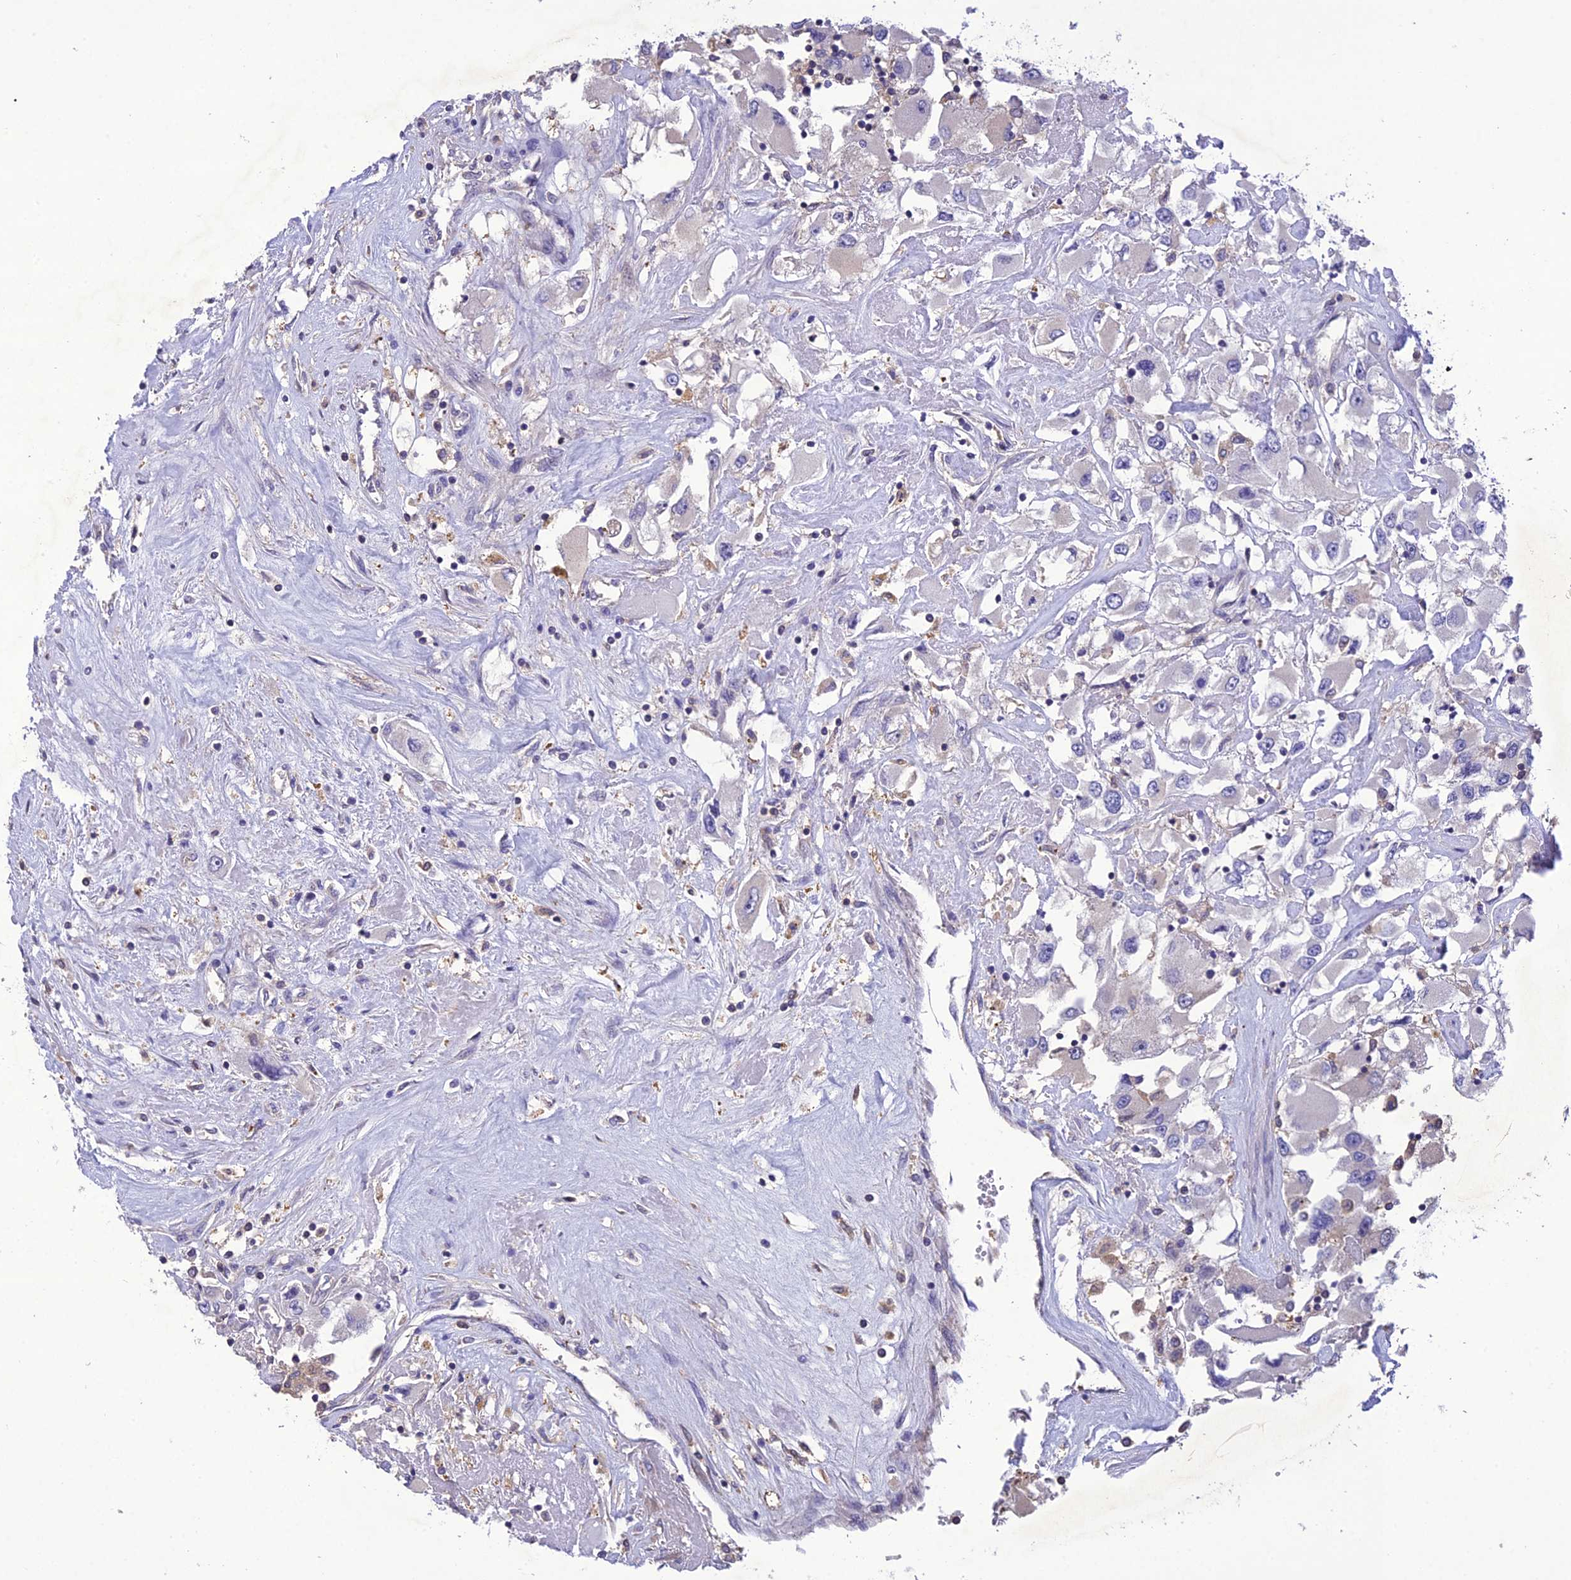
{"staining": {"intensity": "negative", "quantity": "none", "location": "none"}, "tissue": "renal cancer", "cell_type": "Tumor cells", "image_type": "cancer", "snomed": [{"axis": "morphology", "description": "Adenocarcinoma, NOS"}, {"axis": "topography", "description": "Kidney"}], "caption": "A photomicrograph of adenocarcinoma (renal) stained for a protein shows no brown staining in tumor cells. (DAB IHC with hematoxylin counter stain).", "gene": "SNX24", "patient": {"sex": "female", "age": 52}}